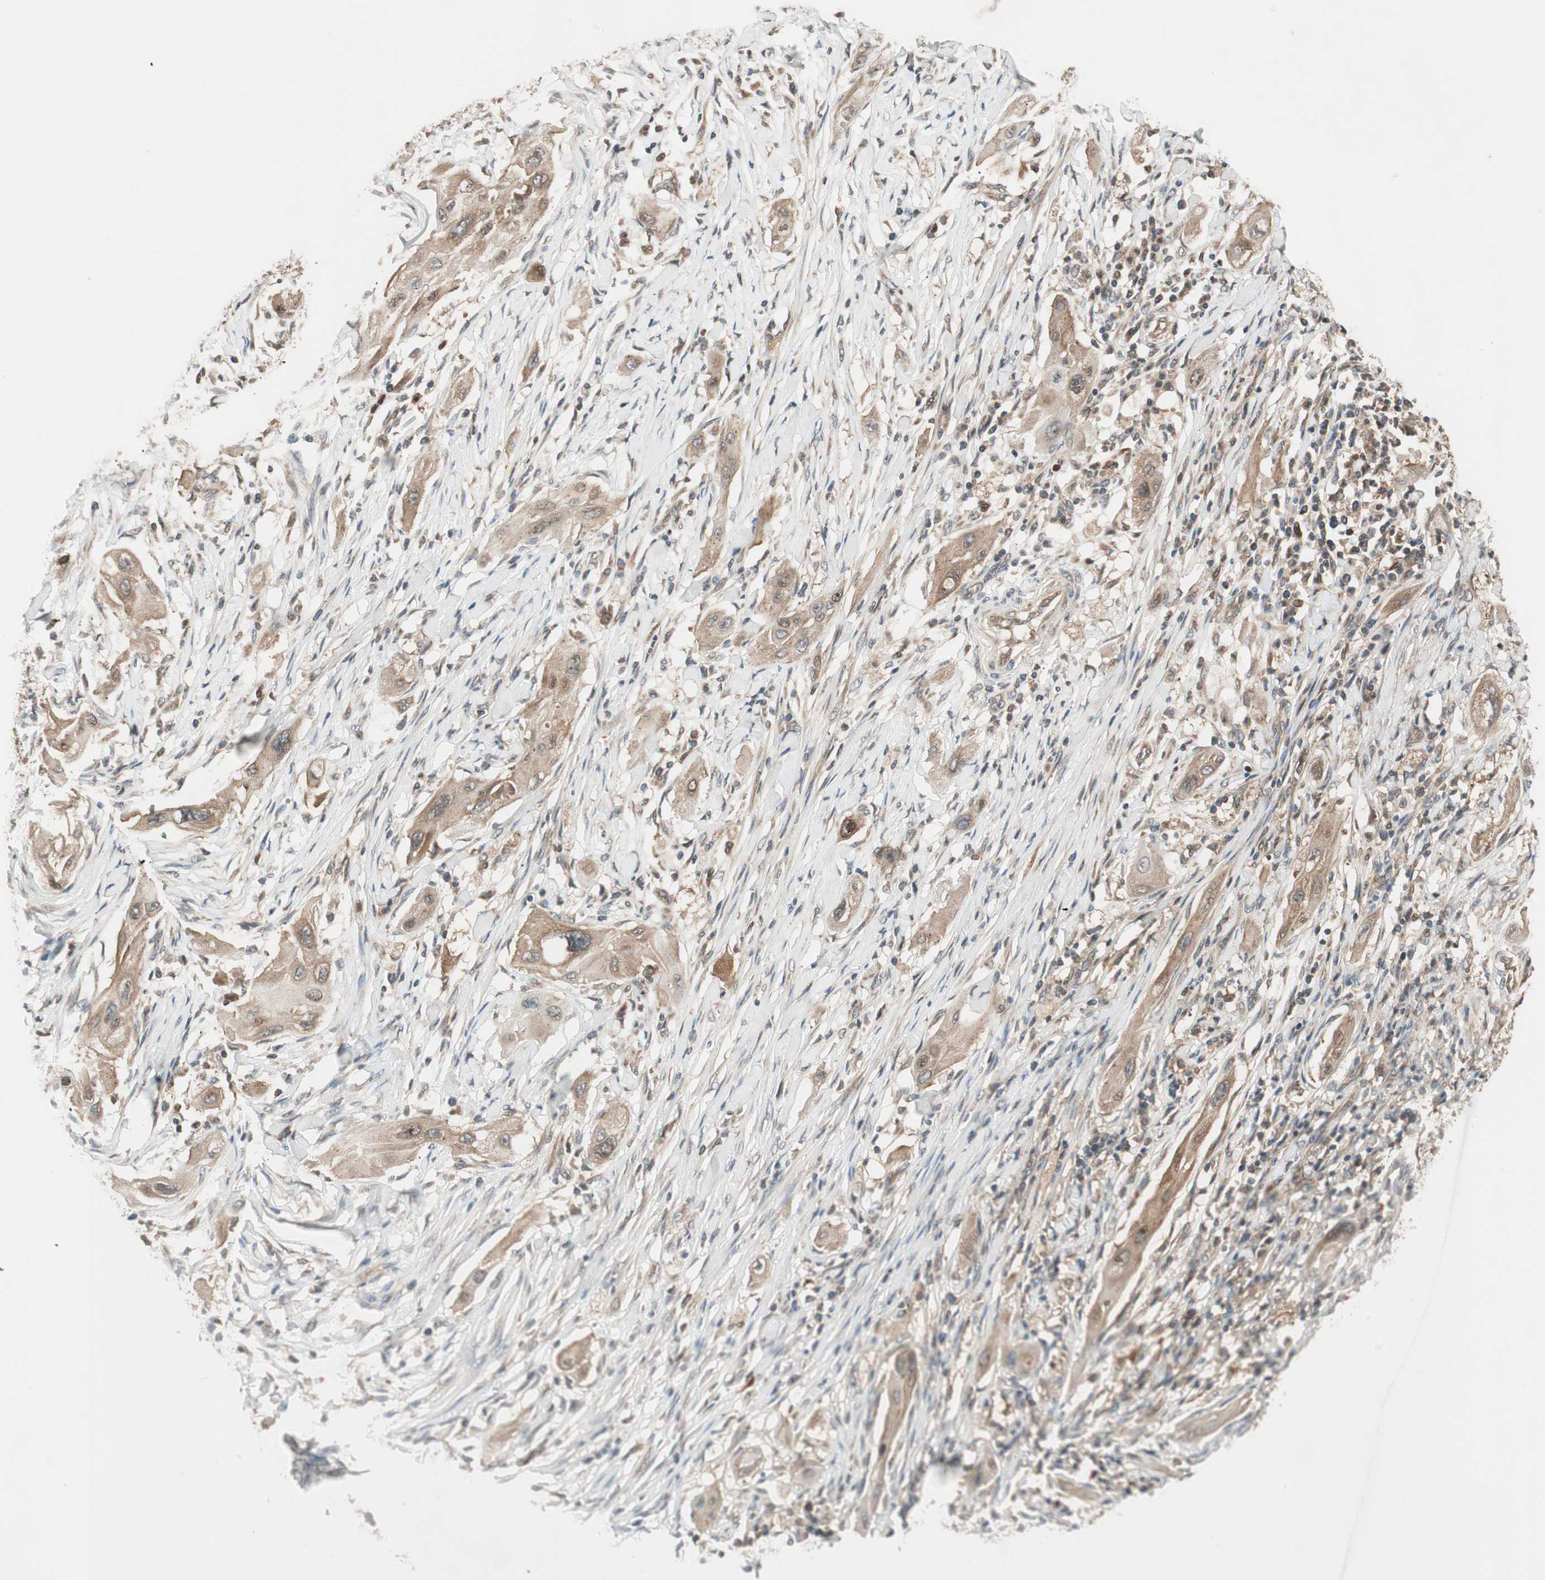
{"staining": {"intensity": "weak", "quantity": ">75%", "location": "cytoplasmic/membranous"}, "tissue": "lung cancer", "cell_type": "Tumor cells", "image_type": "cancer", "snomed": [{"axis": "morphology", "description": "Squamous cell carcinoma, NOS"}, {"axis": "topography", "description": "Lung"}], "caption": "Lung cancer (squamous cell carcinoma) stained with DAB (3,3'-diaminobenzidine) immunohistochemistry (IHC) shows low levels of weak cytoplasmic/membranous expression in about >75% of tumor cells. The staining is performed using DAB (3,3'-diaminobenzidine) brown chromogen to label protein expression. The nuclei are counter-stained blue using hematoxylin.", "gene": "ATP6AP2", "patient": {"sex": "female", "age": 47}}